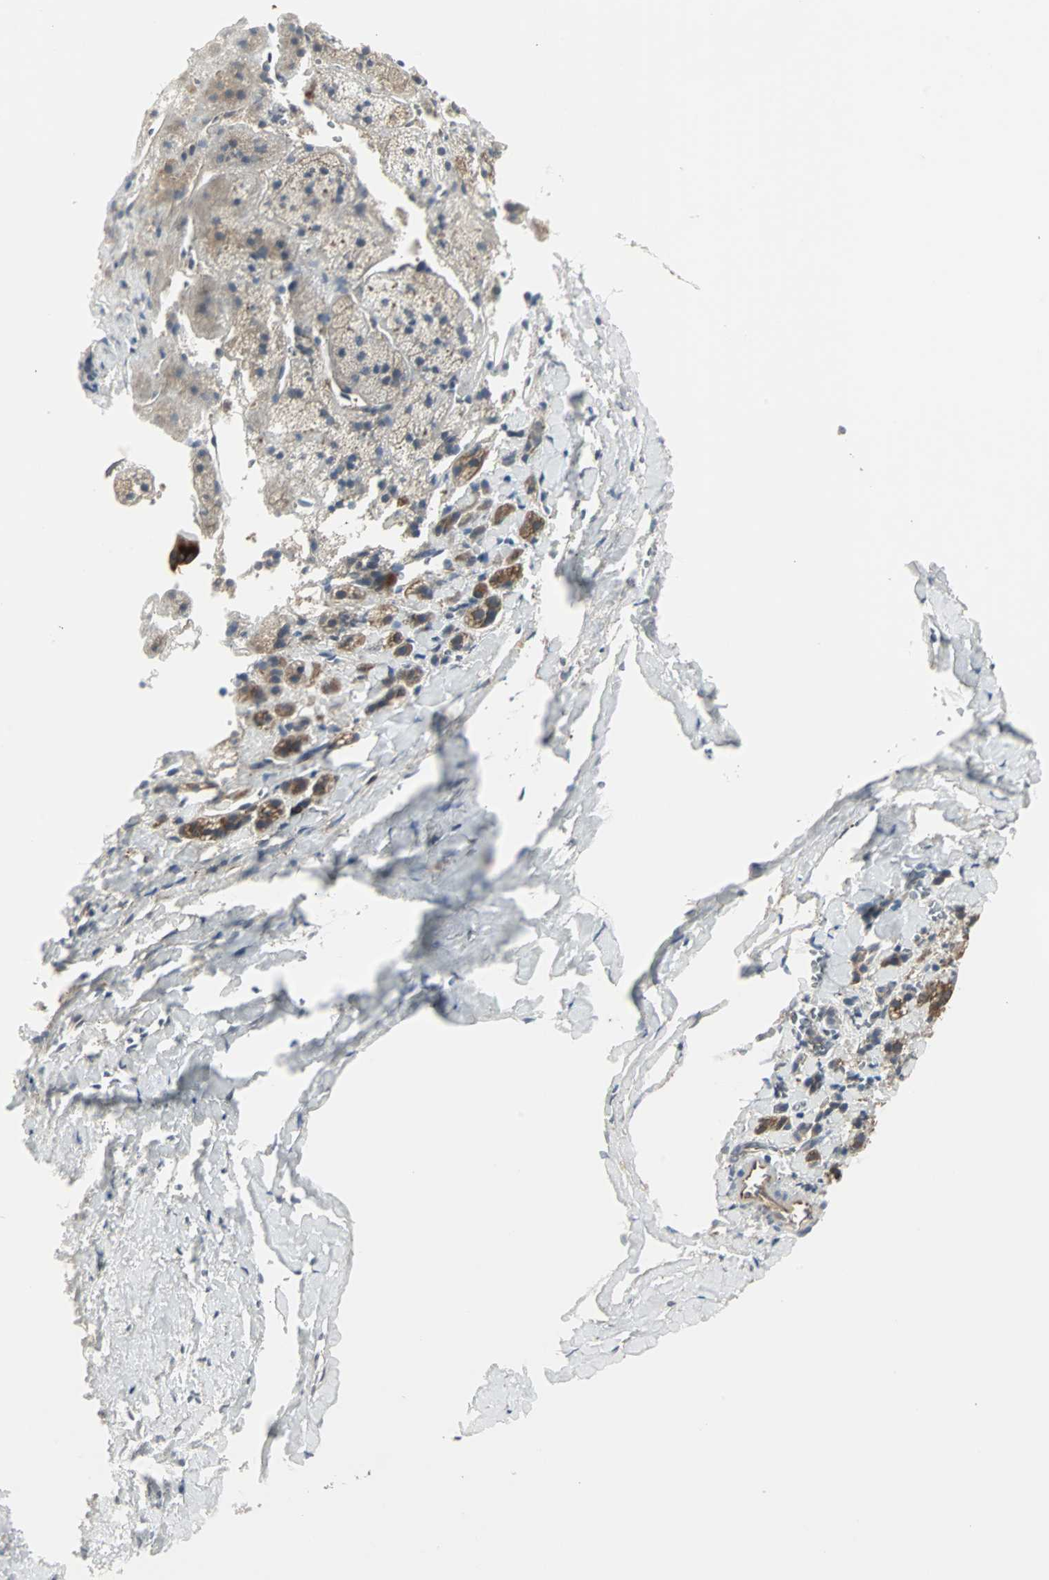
{"staining": {"intensity": "moderate", "quantity": ">75%", "location": "cytoplasmic/membranous"}, "tissue": "adrenal gland", "cell_type": "Glandular cells", "image_type": "normal", "snomed": [{"axis": "morphology", "description": "Normal tissue, NOS"}, {"axis": "topography", "description": "Adrenal gland"}], "caption": "IHC (DAB (3,3'-diaminobenzidine)) staining of benign human adrenal gland reveals moderate cytoplasmic/membranous protein positivity in about >75% of glandular cells.", "gene": "LRRFIP1", "patient": {"sex": "female", "age": 44}}